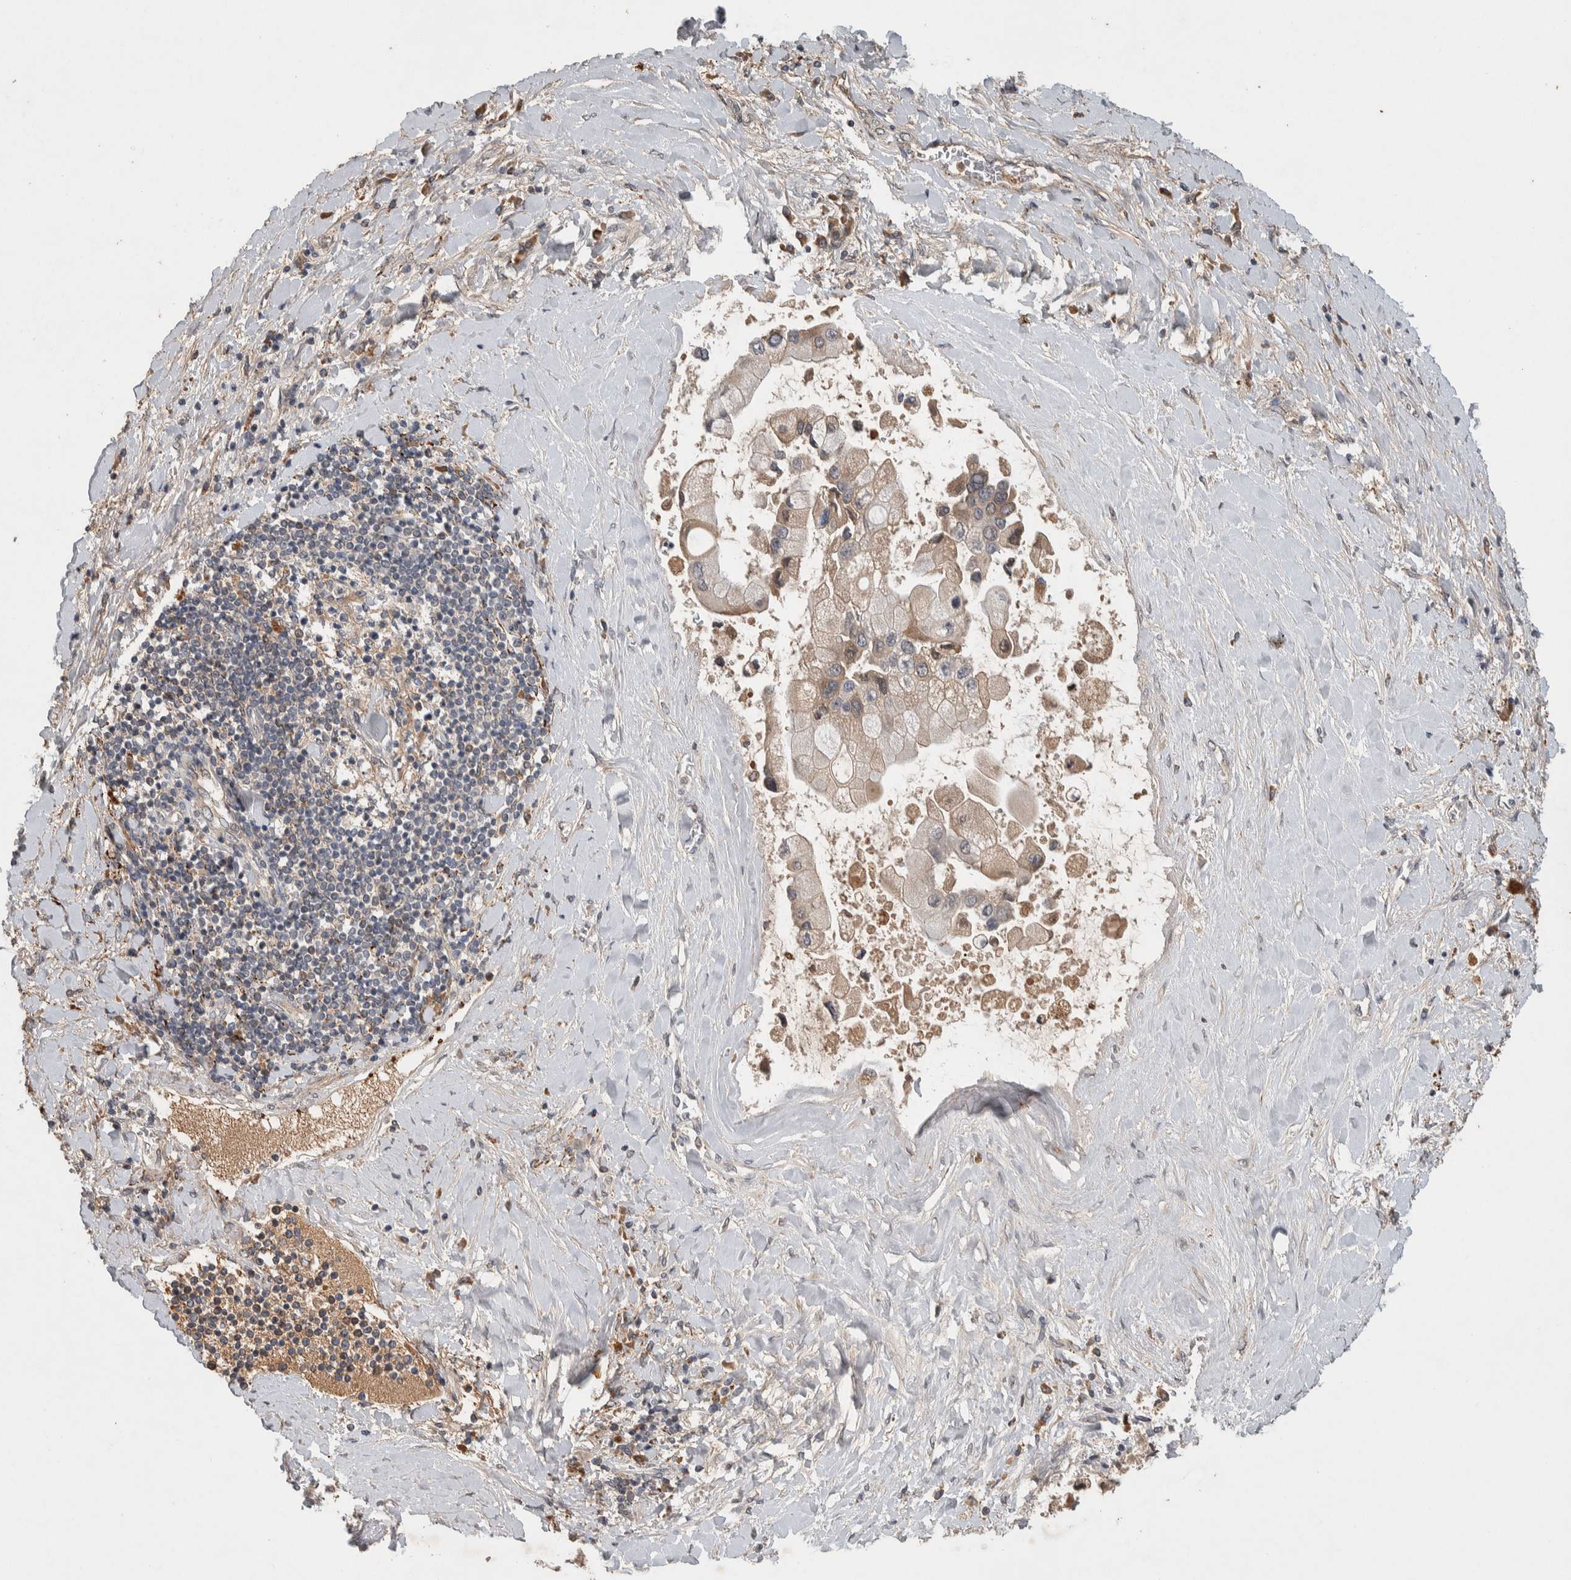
{"staining": {"intensity": "weak", "quantity": ">75%", "location": "cytoplasmic/membranous,nuclear"}, "tissue": "liver cancer", "cell_type": "Tumor cells", "image_type": "cancer", "snomed": [{"axis": "morphology", "description": "Cholangiocarcinoma"}, {"axis": "topography", "description": "Liver"}], "caption": "Brown immunohistochemical staining in human liver cancer (cholangiocarcinoma) displays weak cytoplasmic/membranous and nuclear expression in approximately >75% of tumor cells. Nuclei are stained in blue.", "gene": "CHRM3", "patient": {"sex": "male", "age": 50}}